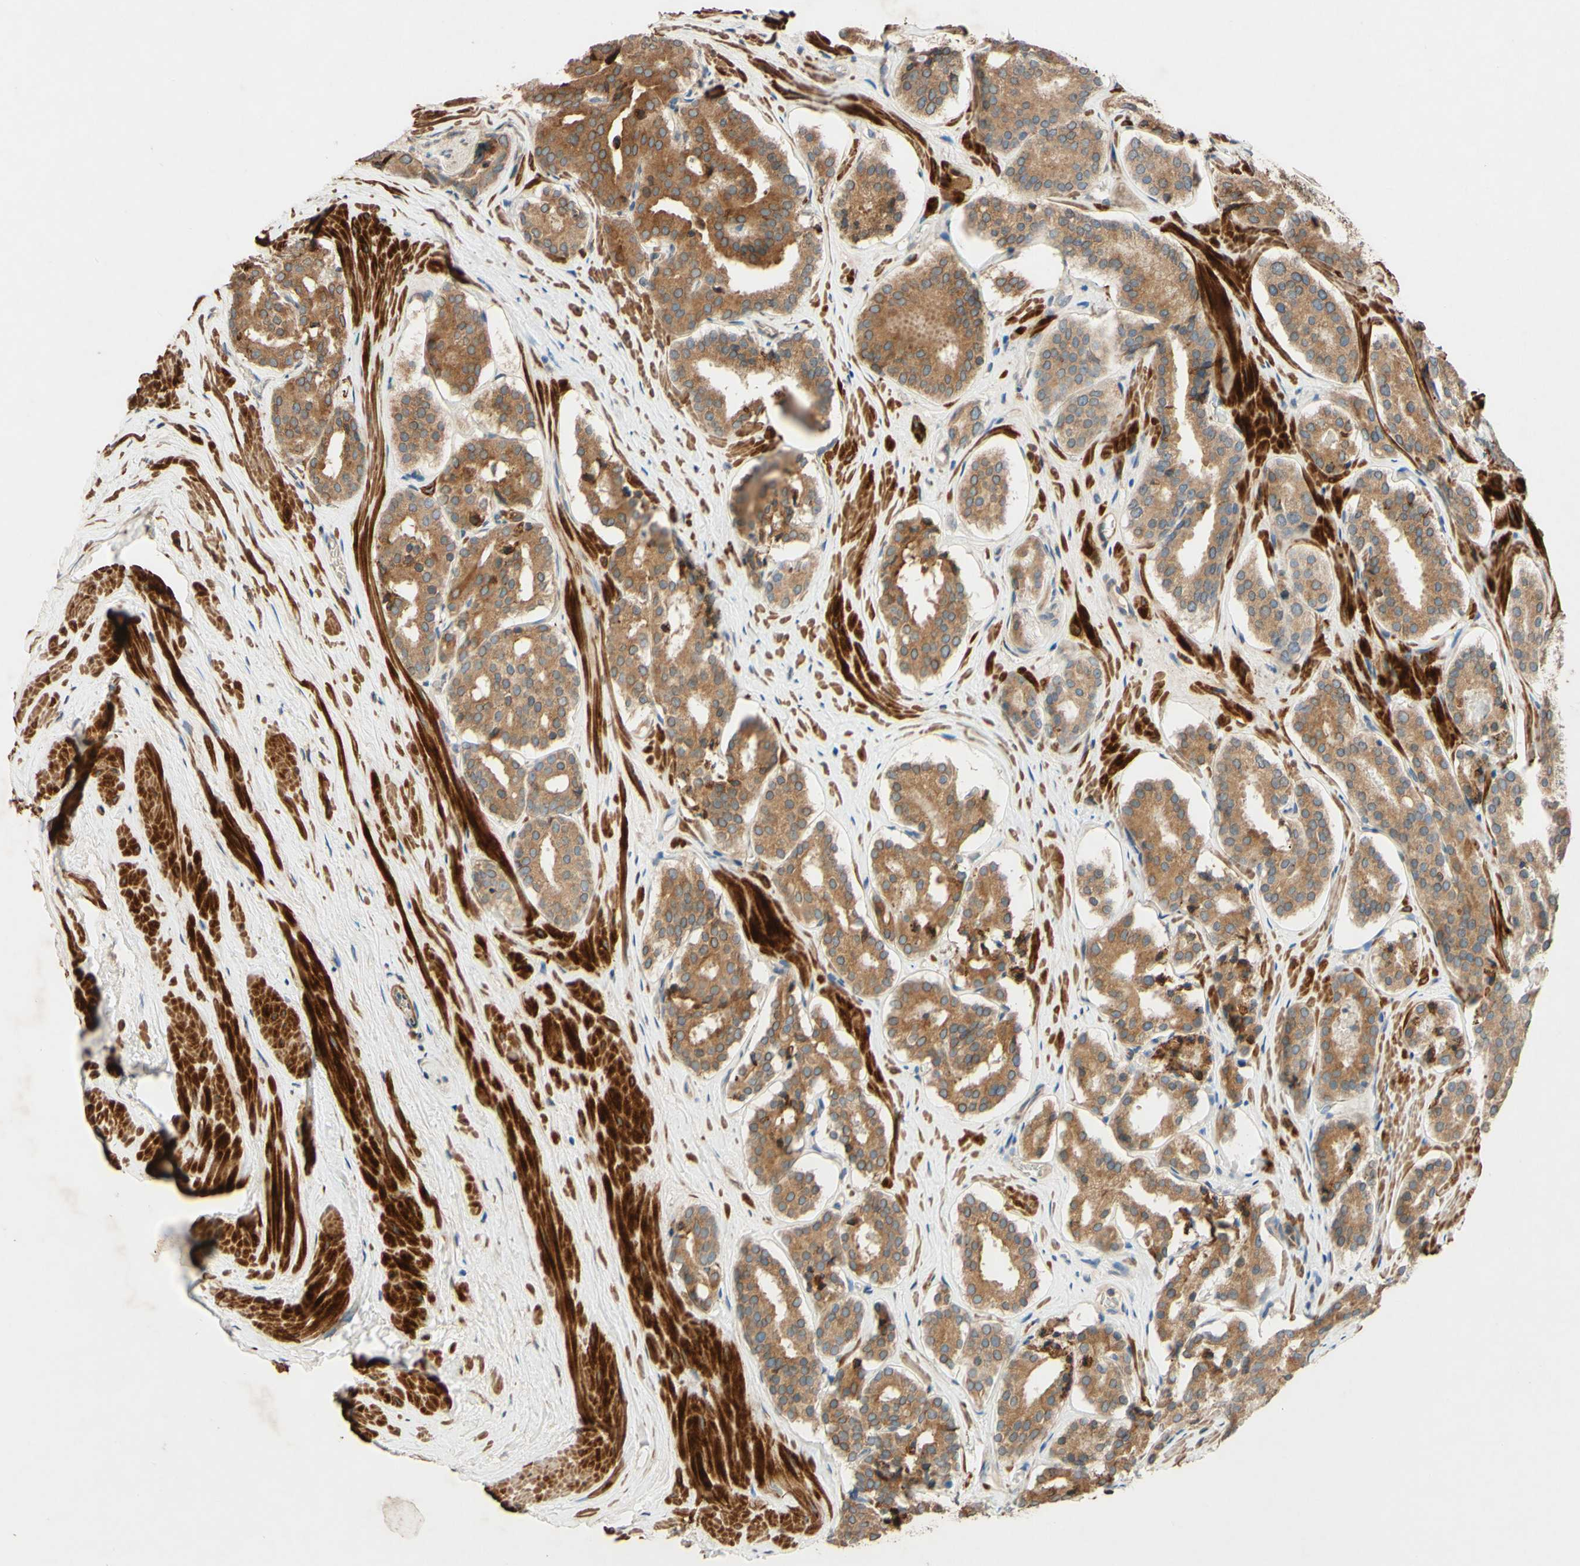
{"staining": {"intensity": "moderate", "quantity": ">75%", "location": "cytoplasmic/membranous,nuclear"}, "tissue": "prostate cancer", "cell_type": "Tumor cells", "image_type": "cancer", "snomed": [{"axis": "morphology", "description": "Adenocarcinoma, High grade"}, {"axis": "topography", "description": "Prostate"}], "caption": "An immunohistochemistry image of neoplastic tissue is shown. Protein staining in brown highlights moderate cytoplasmic/membranous and nuclear positivity in prostate adenocarcinoma (high-grade) within tumor cells.", "gene": "PTPRU", "patient": {"sex": "male", "age": 60}}